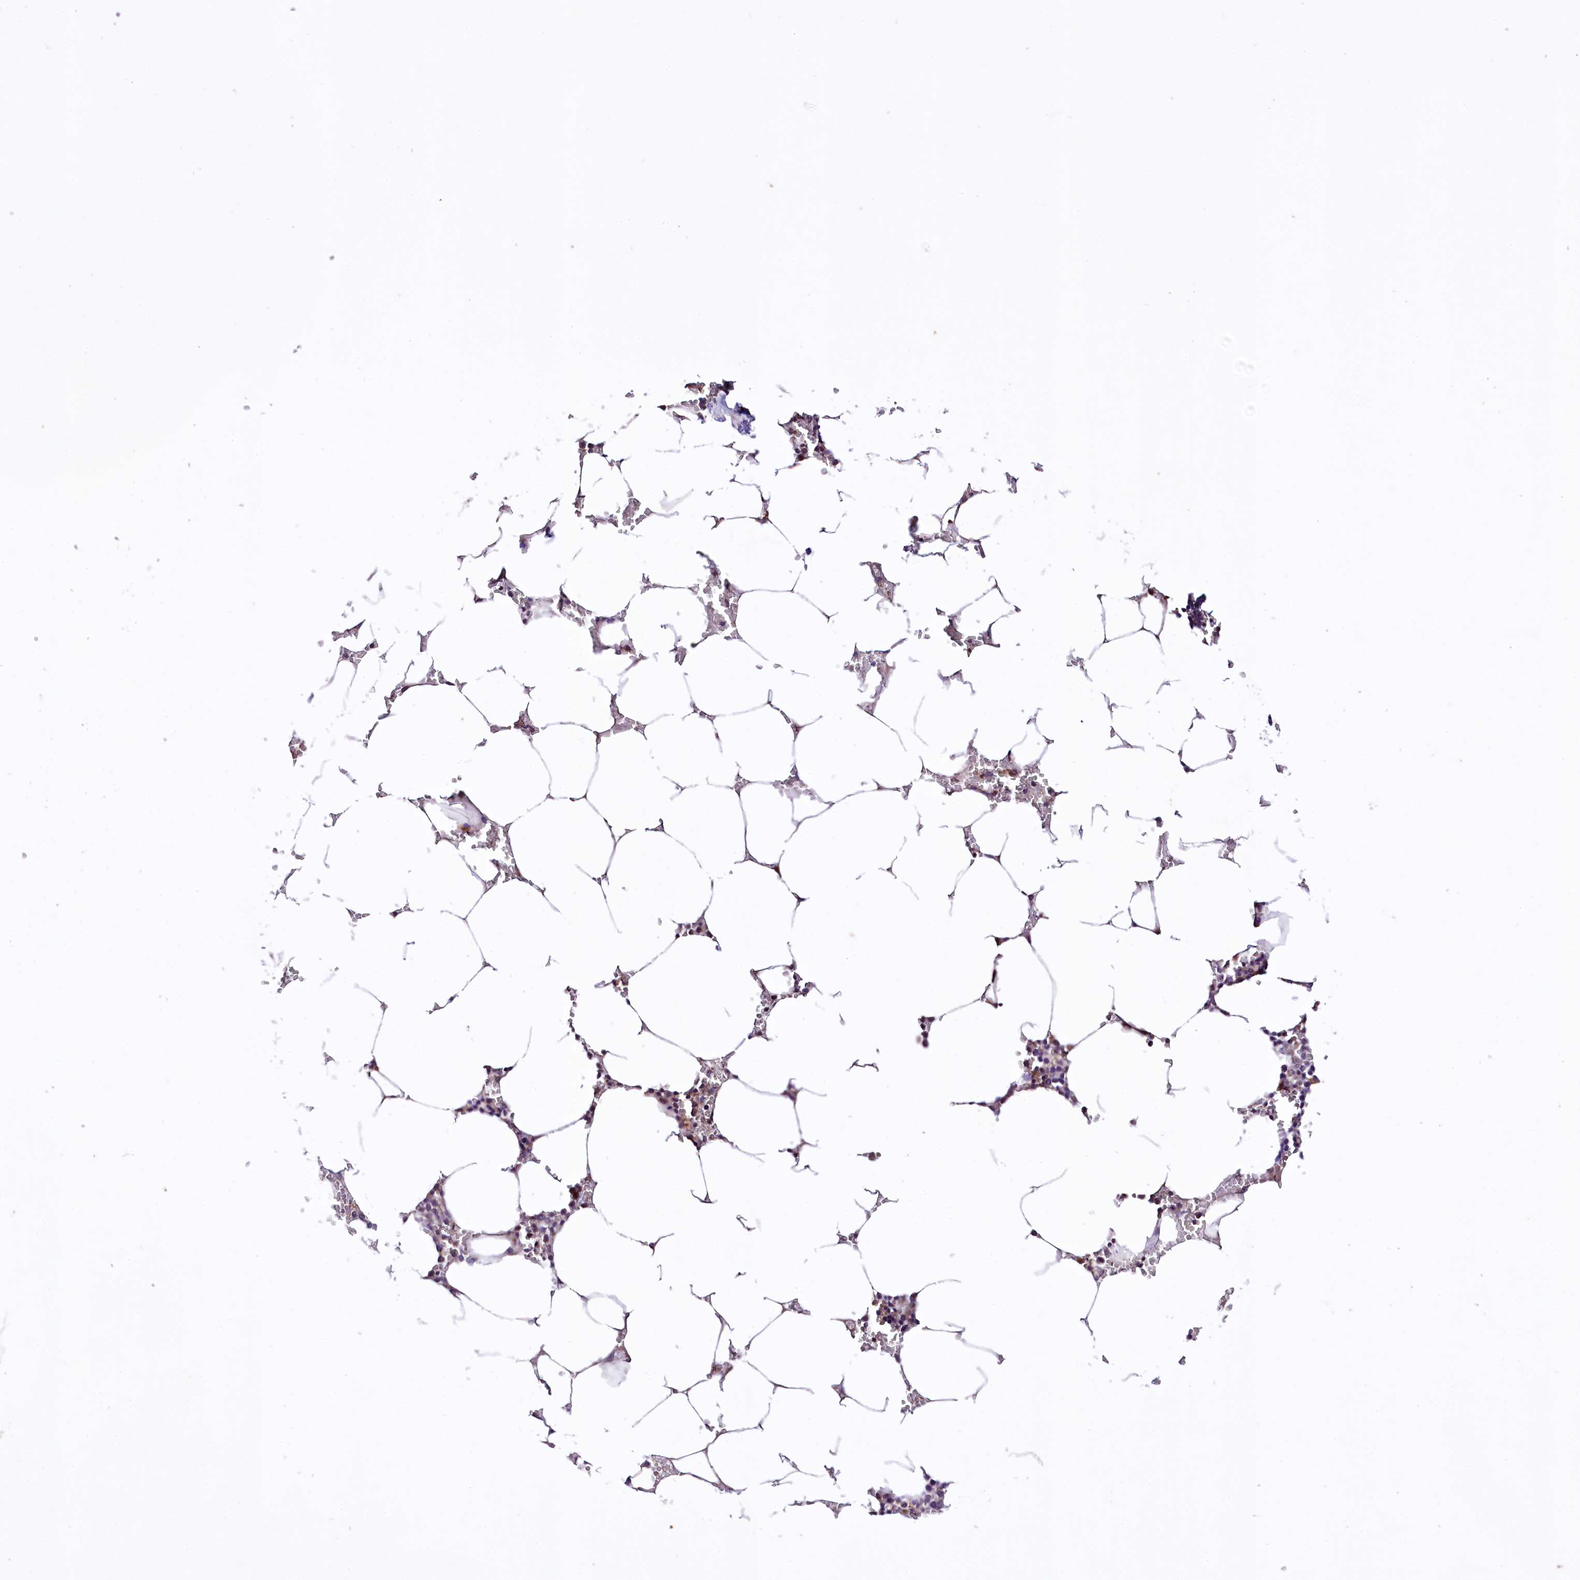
{"staining": {"intensity": "moderate", "quantity": "<25%", "location": "cytoplasmic/membranous"}, "tissue": "bone marrow", "cell_type": "Hematopoietic cells", "image_type": "normal", "snomed": [{"axis": "morphology", "description": "Normal tissue, NOS"}, {"axis": "topography", "description": "Bone marrow"}], "caption": "Protein staining by immunohistochemistry (IHC) demonstrates moderate cytoplasmic/membranous staining in about <25% of hematopoietic cells in normal bone marrow.", "gene": "ZNF45", "patient": {"sex": "male", "age": 70}}